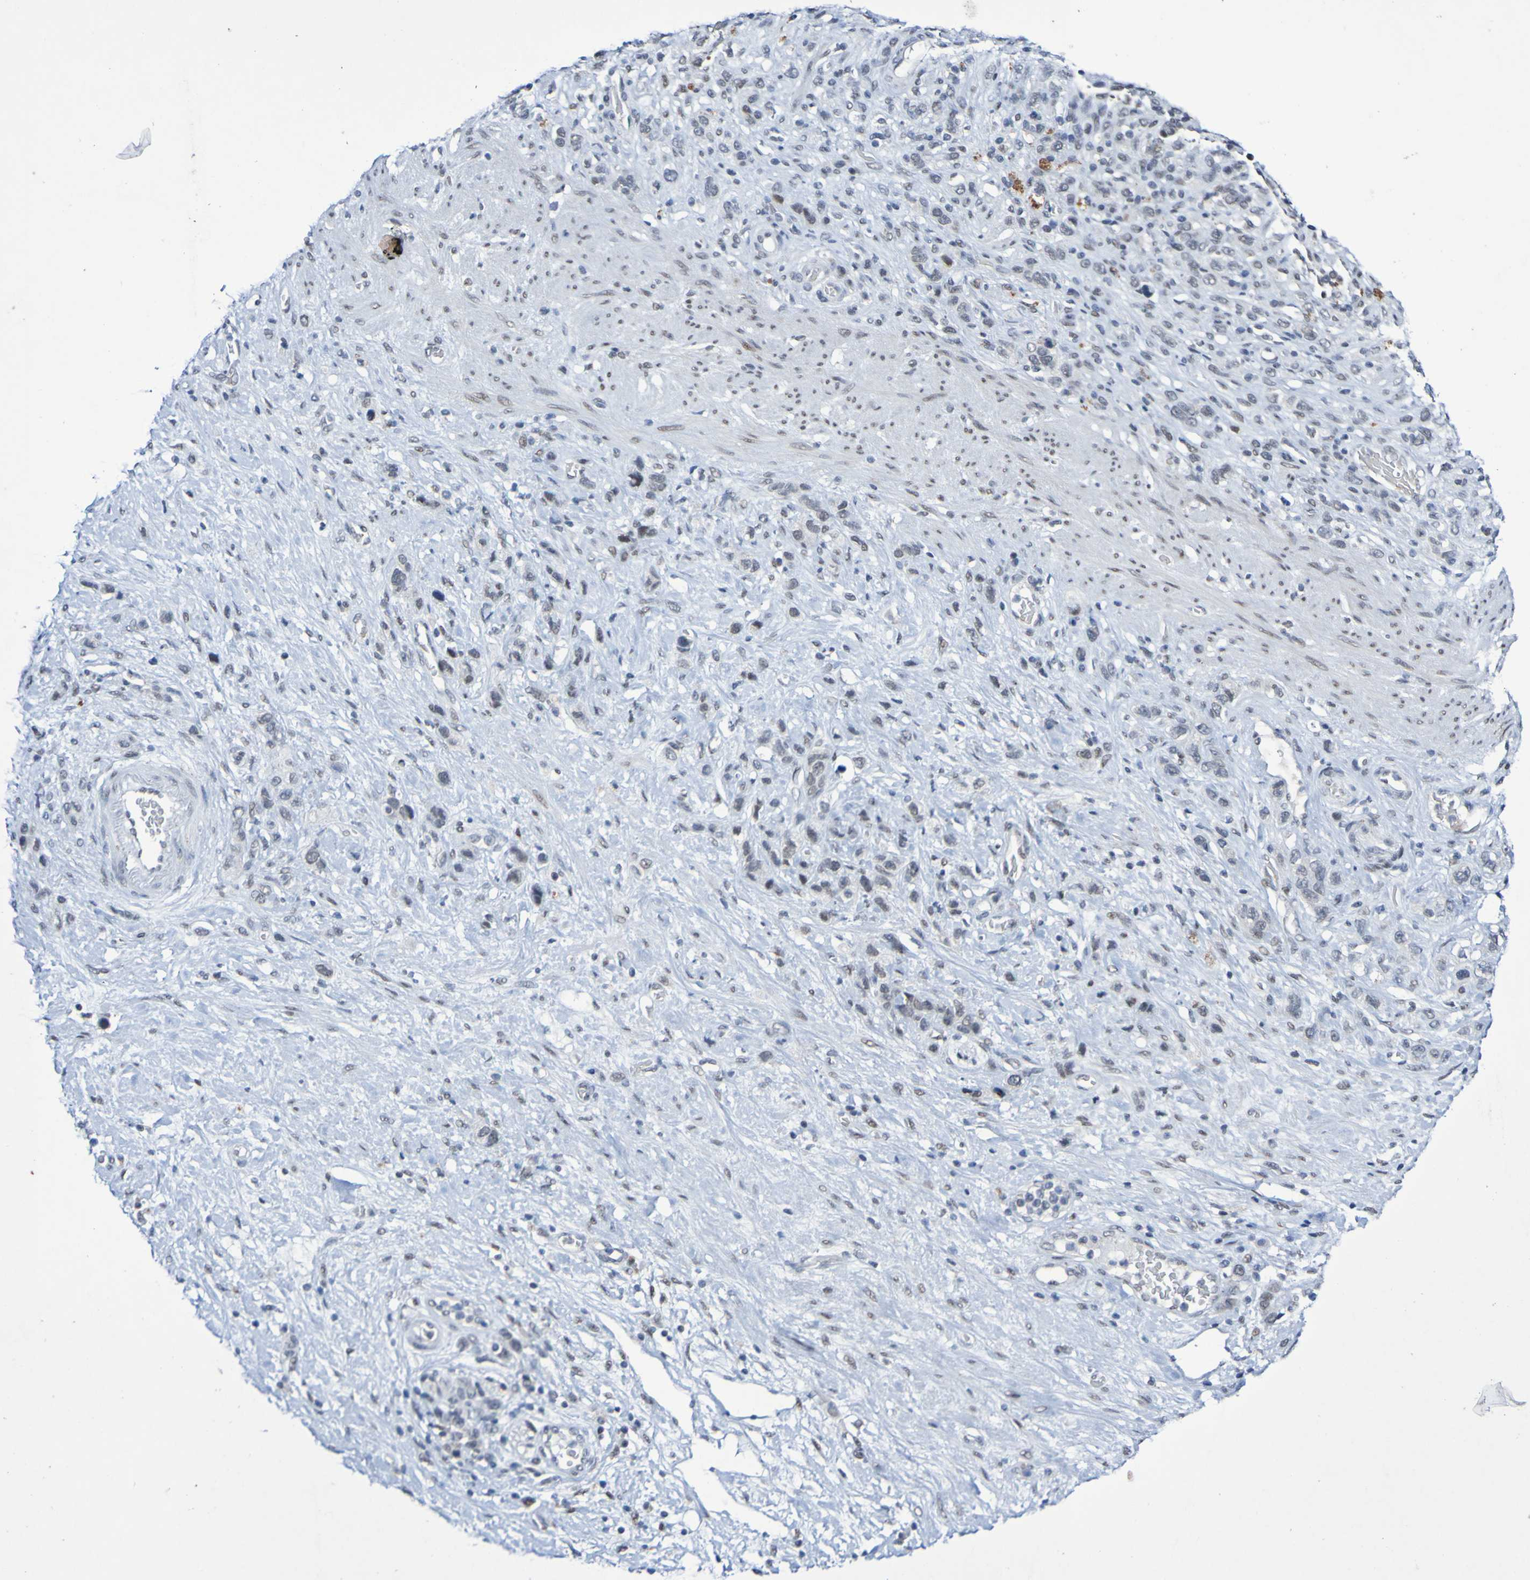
{"staining": {"intensity": "negative", "quantity": "none", "location": "none"}, "tissue": "stomach cancer", "cell_type": "Tumor cells", "image_type": "cancer", "snomed": [{"axis": "morphology", "description": "Adenocarcinoma, NOS"}, {"axis": "morphology", "description": "Adenocarcinoma, High grade"}, {"axis": "topography", "description": "Stomach, upper"}, {"axis": "topography", "description": "Stomach, lower"}], "caption": "DAB (3,3'-diaminobenzidine) immunohistochemical staining of human stomach cancer demonstrates no significant positivity in tumor cells.", "gene": "PCGF1", "patient": {"sex": "female", "age": 65}}